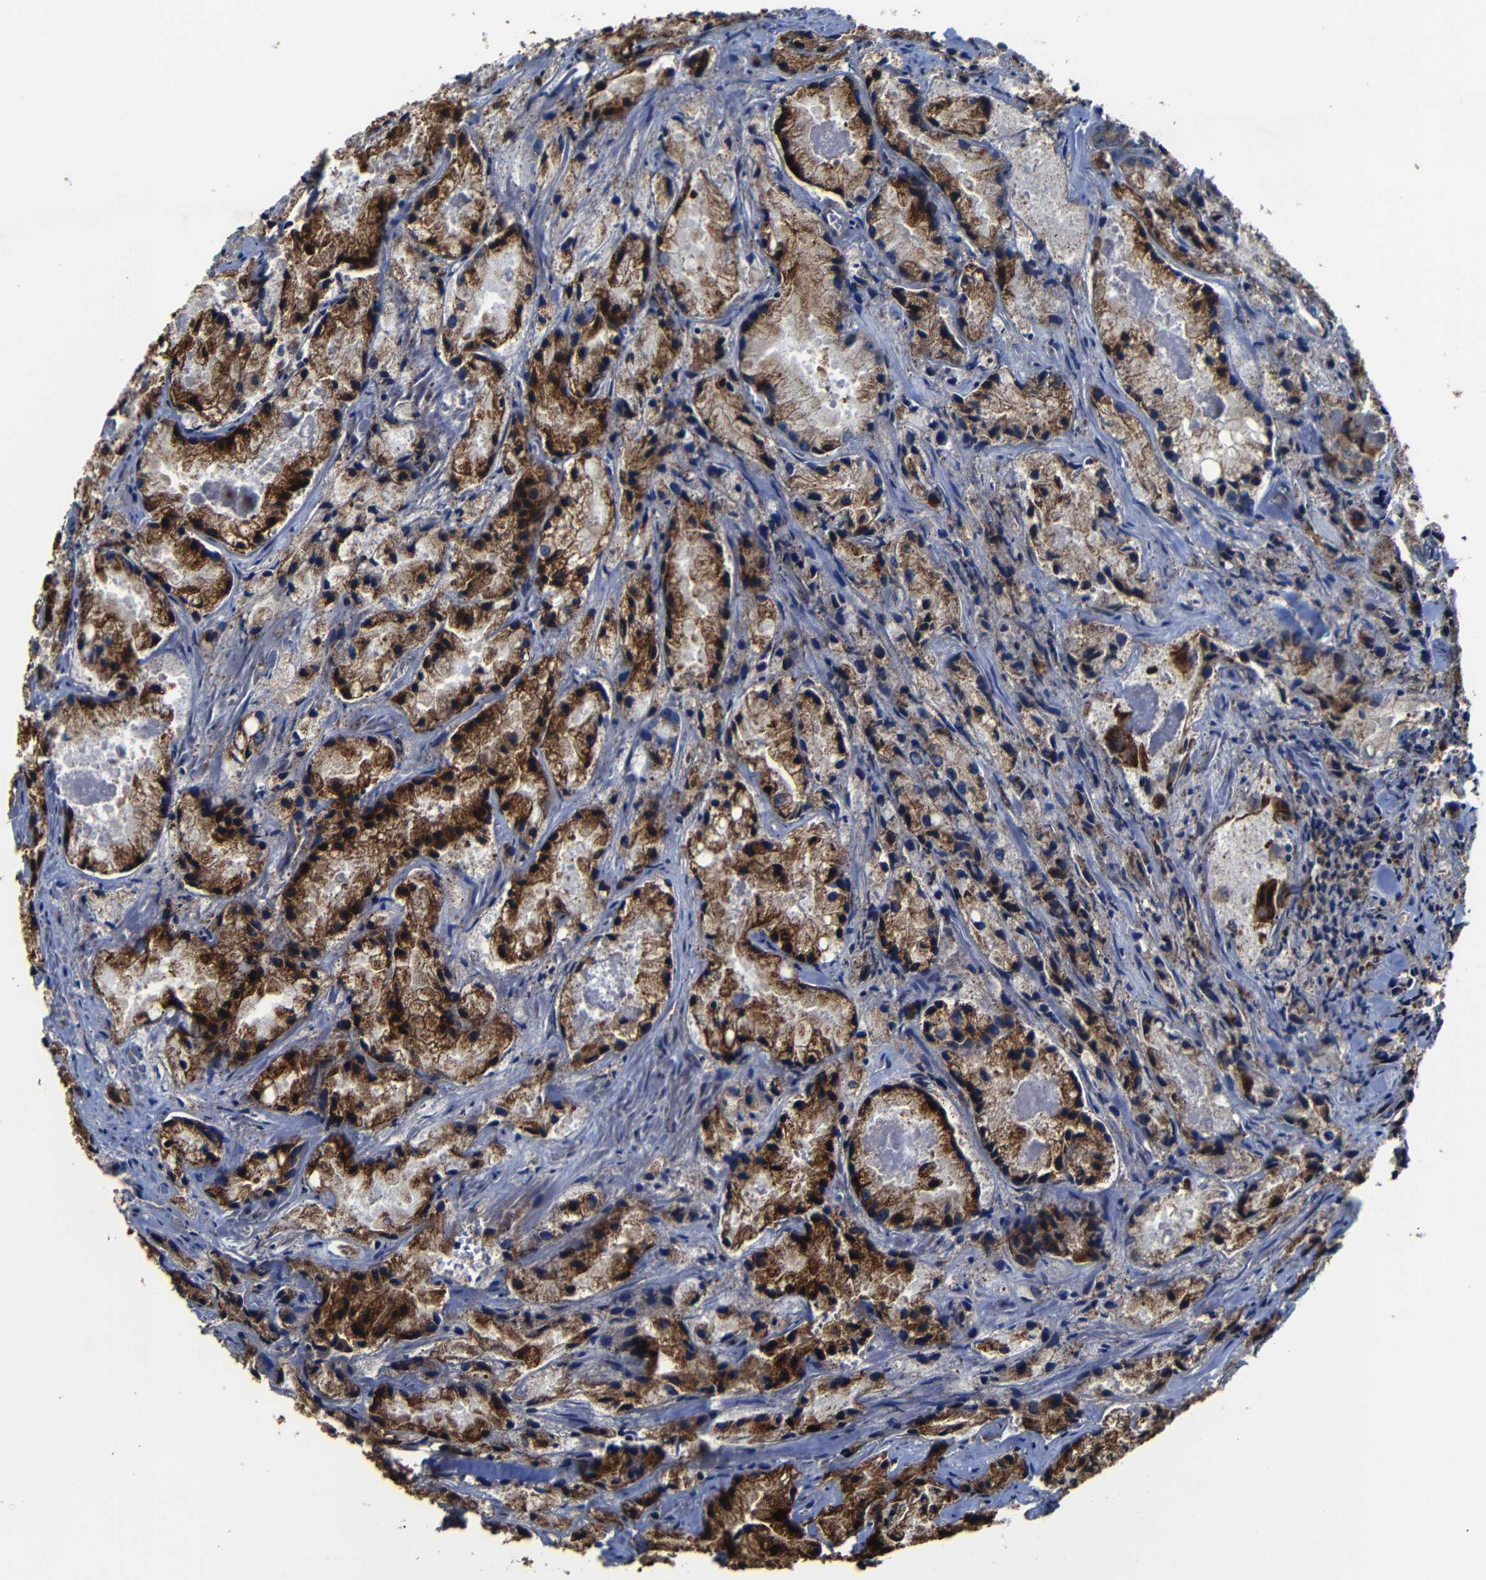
{"staining": {"intensity": "strong", "quantity": ">75%", "location": "cytoplasmic/membranous"}, "tissue": "prostate cancer", "cell_type": "Tumor cells", "image_type": "cancer", "snomed": [{"axis": "morphology", "description": "Adenocarcinoma, Low grade"}, {"axis": "topography", "description": "Prostate"}], "caption": "Human prostate cancer (low-grade adenocarcinoma) stained with a brown dye exhibits strong cytoplasmic/membranous positive positivity in approximately >75% of tumor cells.", "gene": "SCN9A", "patient": {"sex": "male", "age": 64}}